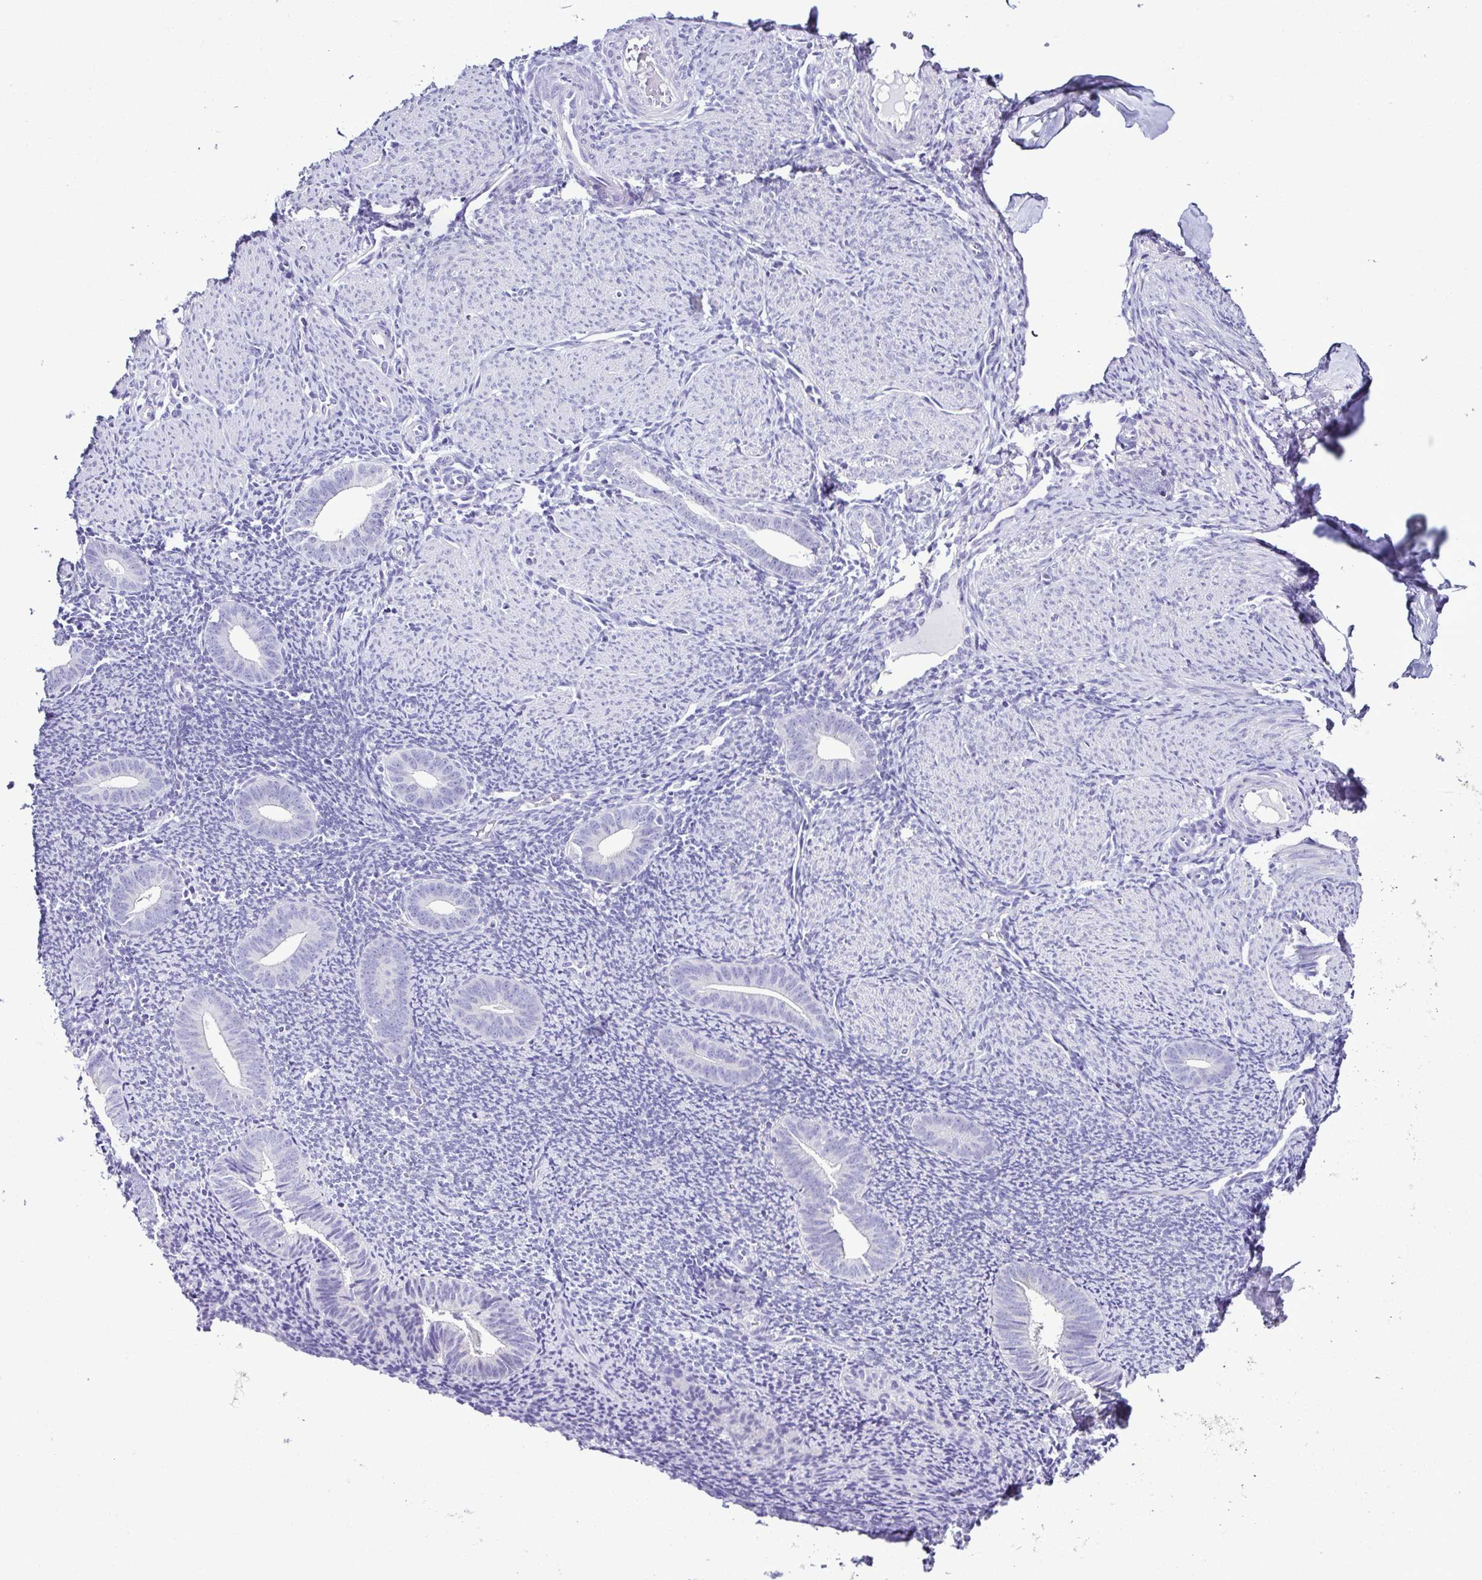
{"staining": {"intensity": "negative", "quantity": "none", "location": "none"}, "tissue": "endometrium", "cell_type": "Cells in endometrial stroma", "image_type": "normal", "snomed": [{"axis": "morphology", "description": "Normal tissue, NOS"}, {"axis": "topography", "description": "Endometrium"}], "caption": "This is an immunohistochemistry (IHC) image of normal human endometrium. There is no positivity in cells in endometrial stroma.", "gene": "SRL", "patient": {"sex": "female", "age": 39}}